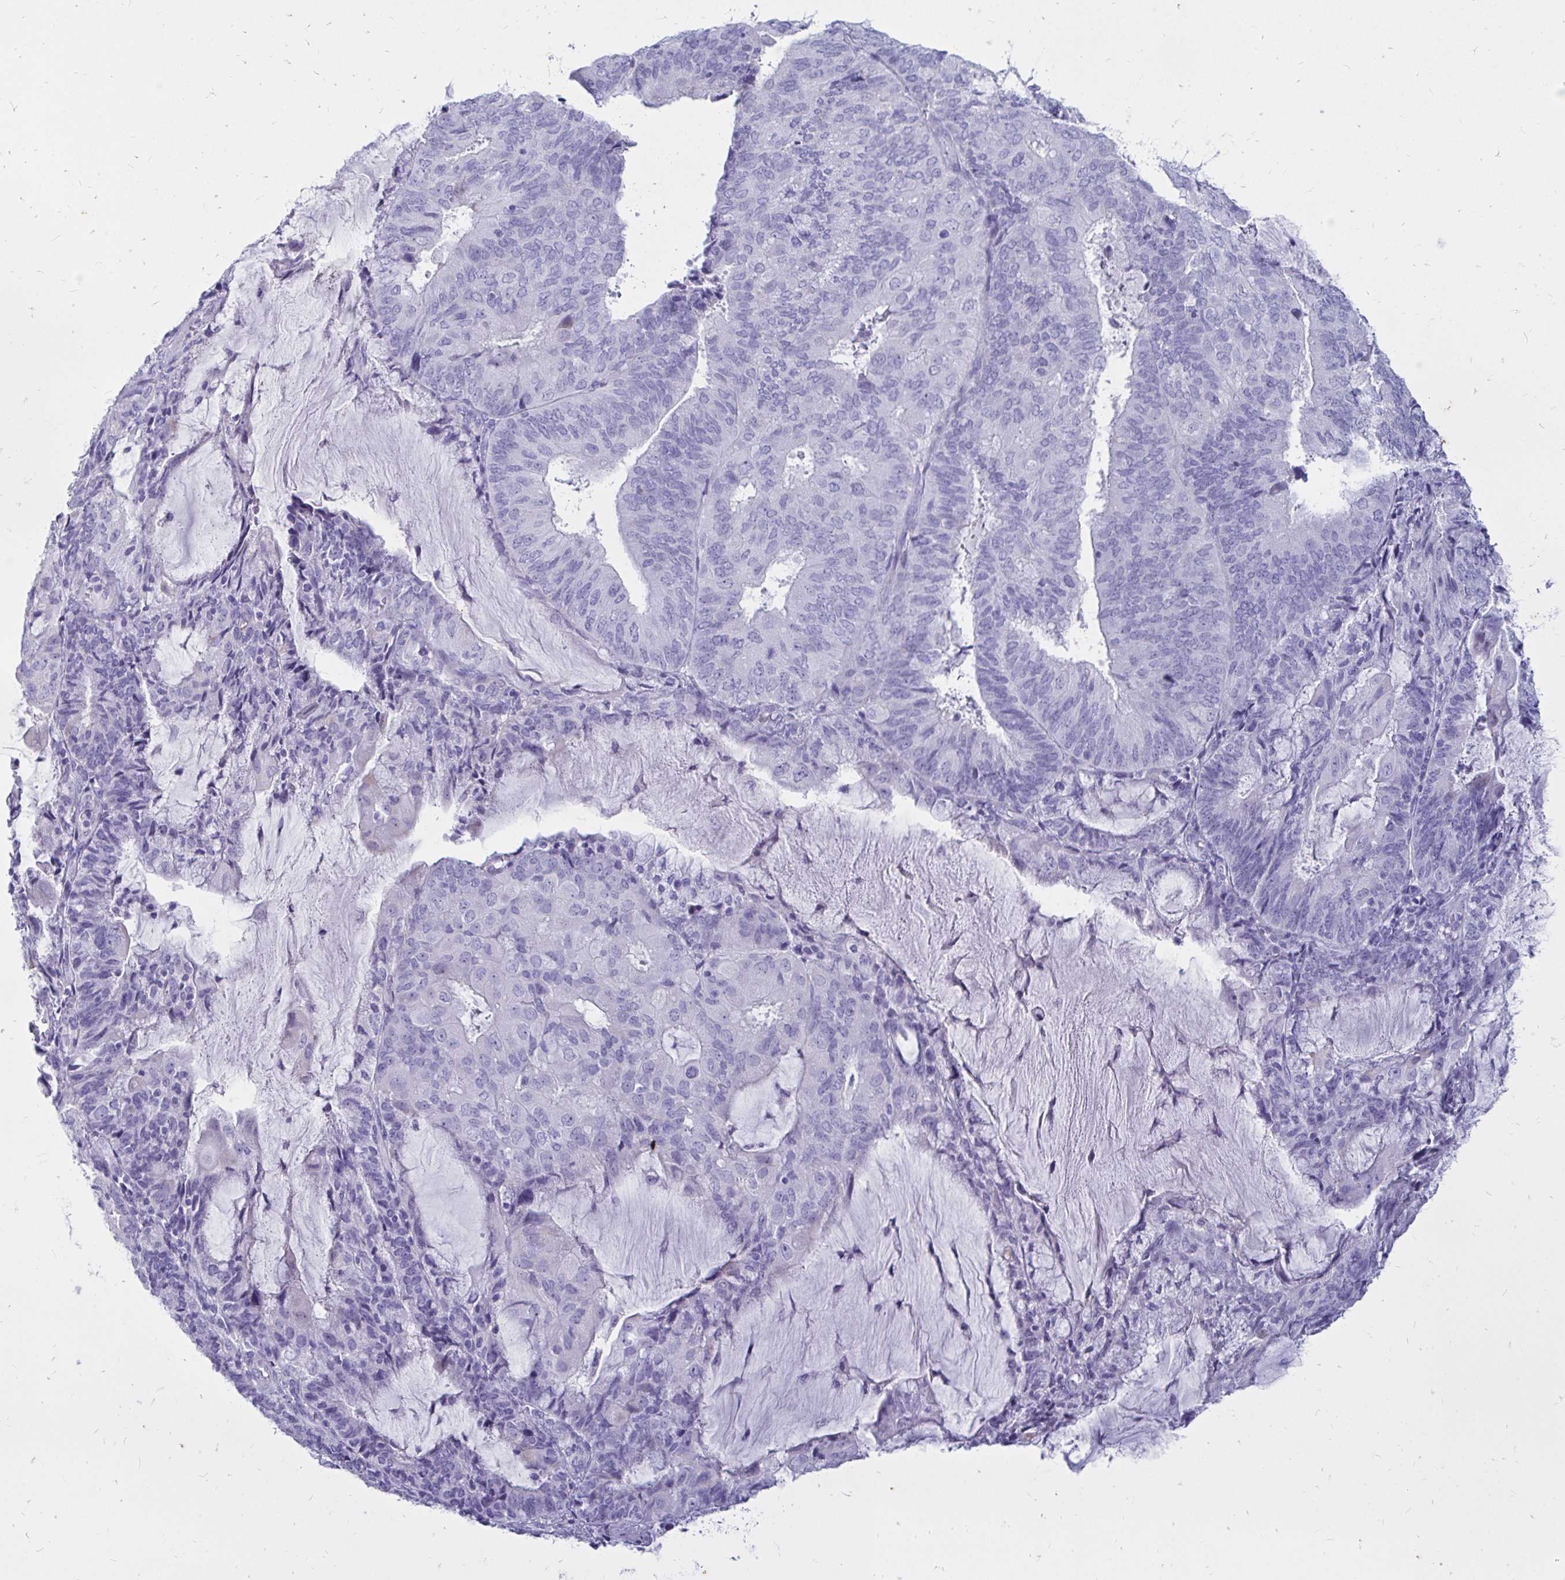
{"staining": {"intensity": "negative", "quantity": "none", "location": "none"}, "tissue": "endometrial cancer", "cell_type": "Tumor cells", "image_type": "cancer", "snomed": [{"axis": "morphology", "description": "Adenocarcinoma, NOS"}, {"axis": "topography", "description": "Endometrium"}], "caption": "The photomicrograph exhibits no staining of tumor cells in endometrial cancer (adenocarcinoma).", "gene": "NANOGNB", "patient": {"sex": "female", "age": 81}}